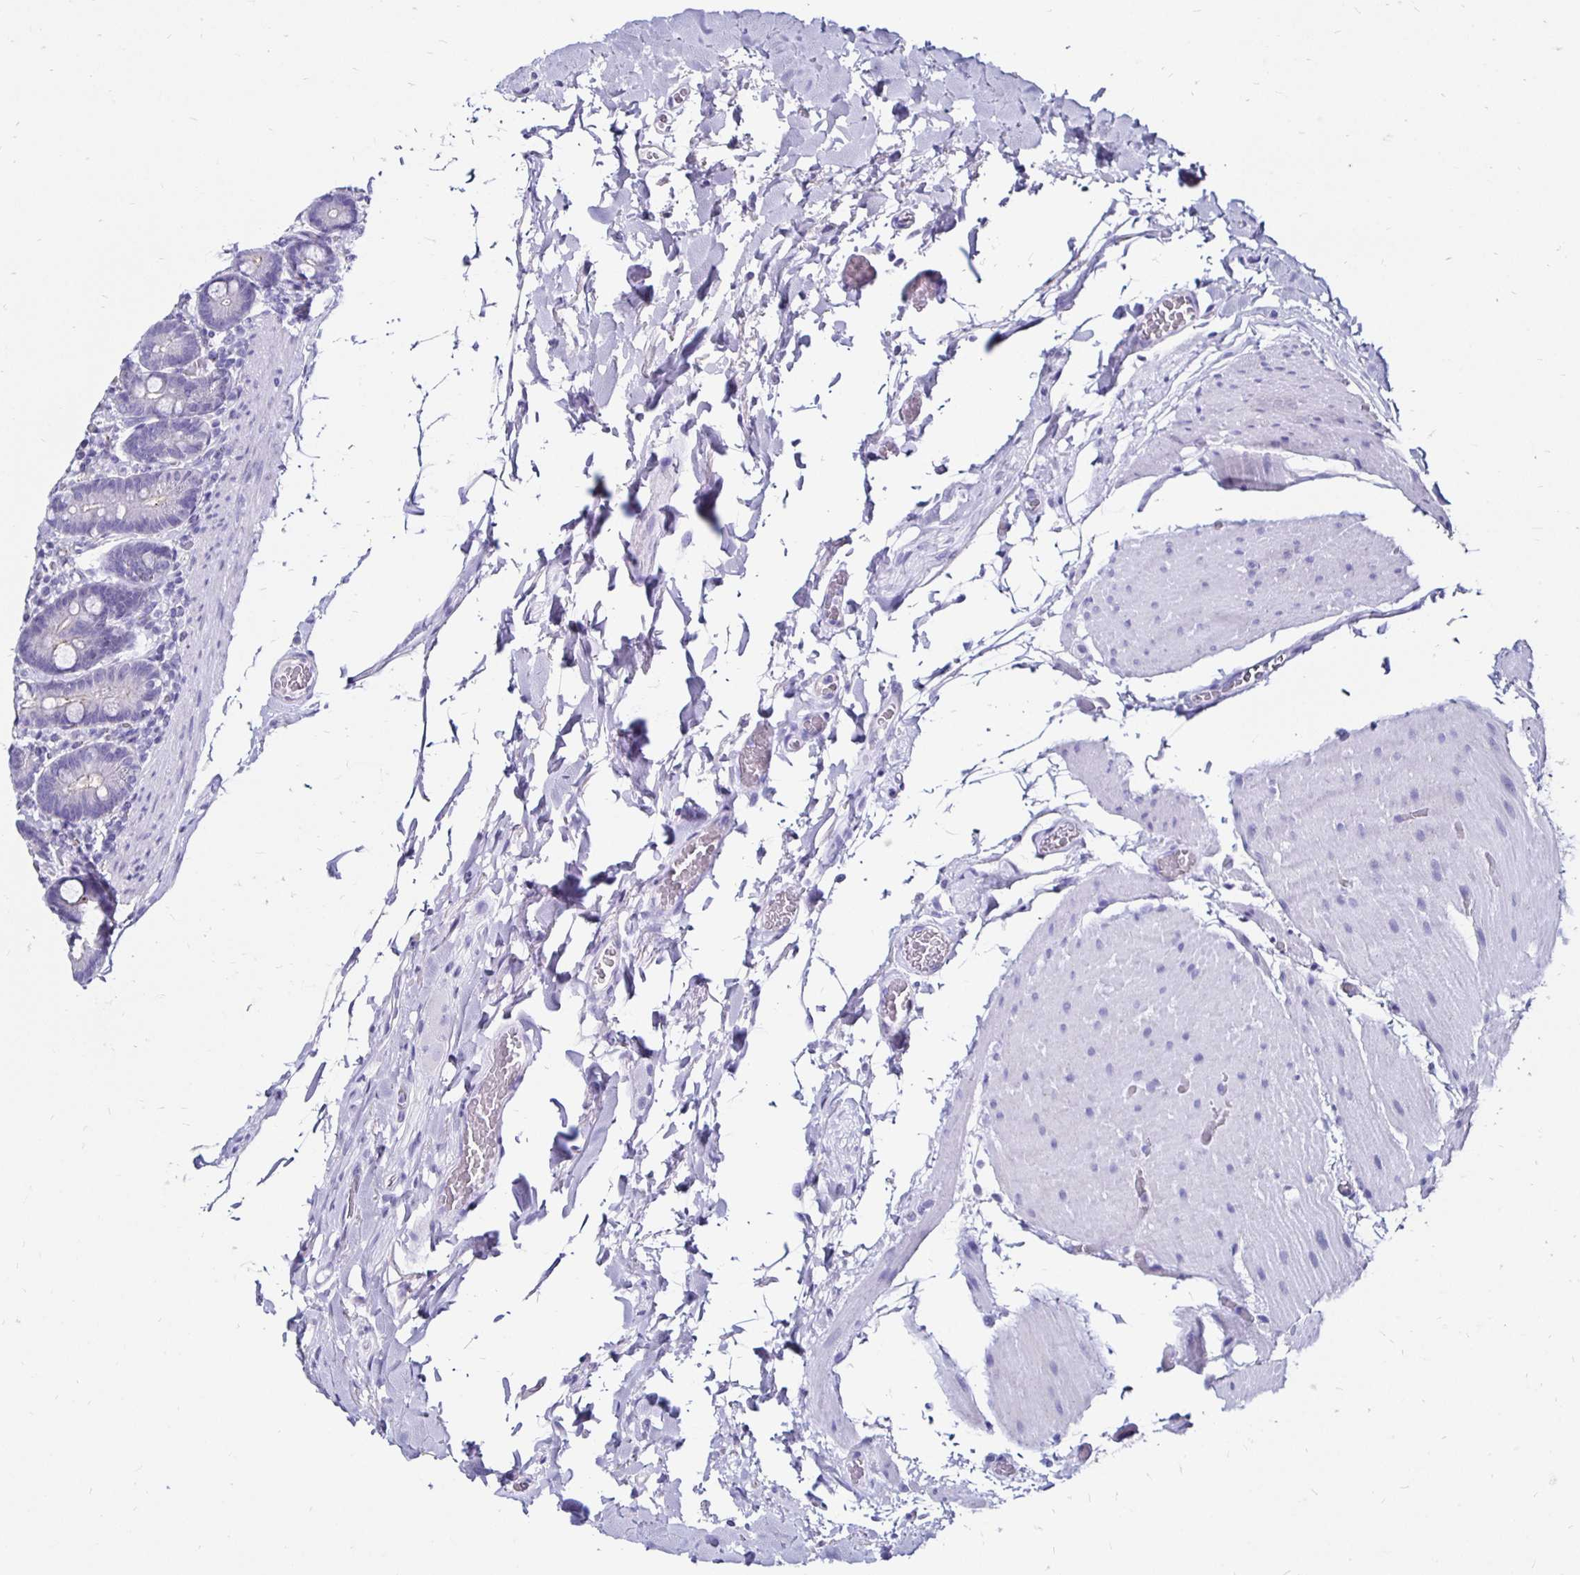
{"staining": {"intensity": "strong", "quantity": "<25%", "location": "cytoplasmic/membranous"}, "tissue": "duodenum", "cell_type": "Glandular cells", "image_type": "normal", "snomed": [{"axis": "morphology", "description": "Normal tissue, NOS"}, {"axis": "topography", "description": "Duodenum"}], "caption": "Duodenum stained with DAB IHC displays medium levels of strong cytoplasmic/membranous staining in approximately <25% of glandular cells.", "gene": "KCNT1", "patient": {"sex": "female", "age": 62}}